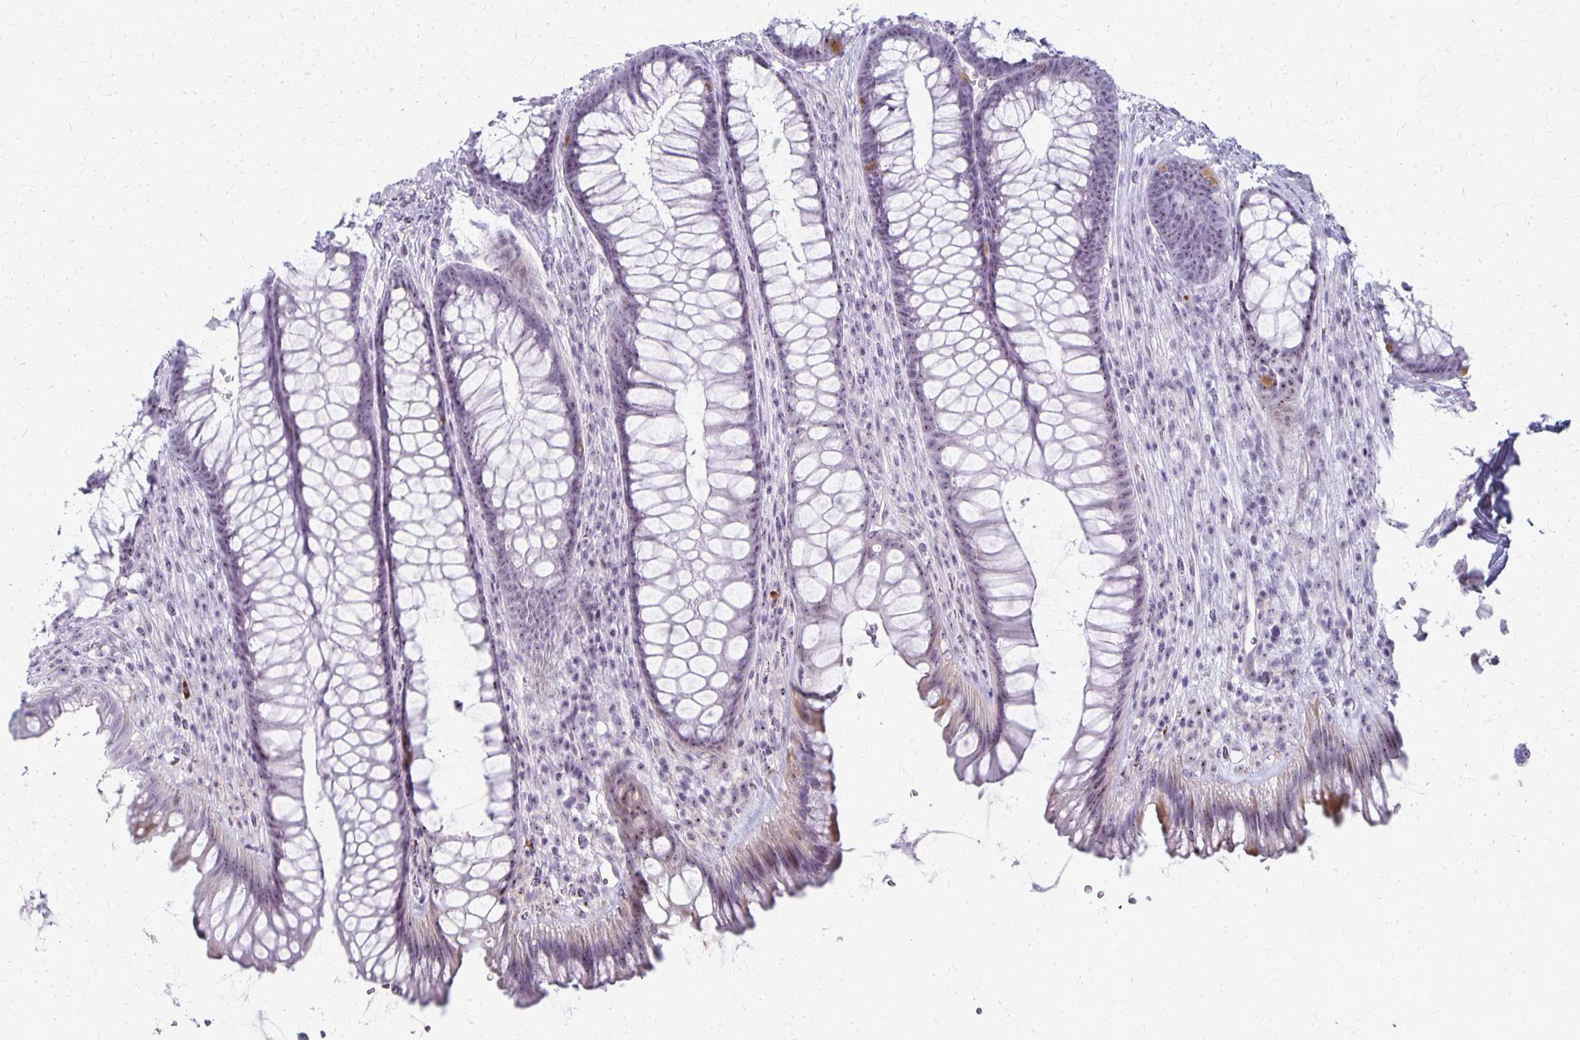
{"staining": {"intensity": "weak", "quantity": "<25%", "location": "cytoplasmic/membranous,nuclear"}, "tissue": "rectum", "cell_type": "Glandular cells", "image_type": "normal", "snomed": [{"axis": "morphology", "description": "Normal tissue, NOS"}, {"axis": "topography", "description": "Rectum"}], "caption": "IHC of unremarkable rectum reveals no positivity in glandular cells. Brightfield microscopy of immunohistochemistry stained with DAB (3,3'-diaminobenzidine) (brown) and hematoxylin (blue), captured at high magnification.", "gene": "DLK2", "patient": {"sex": "male", "age": 53}}